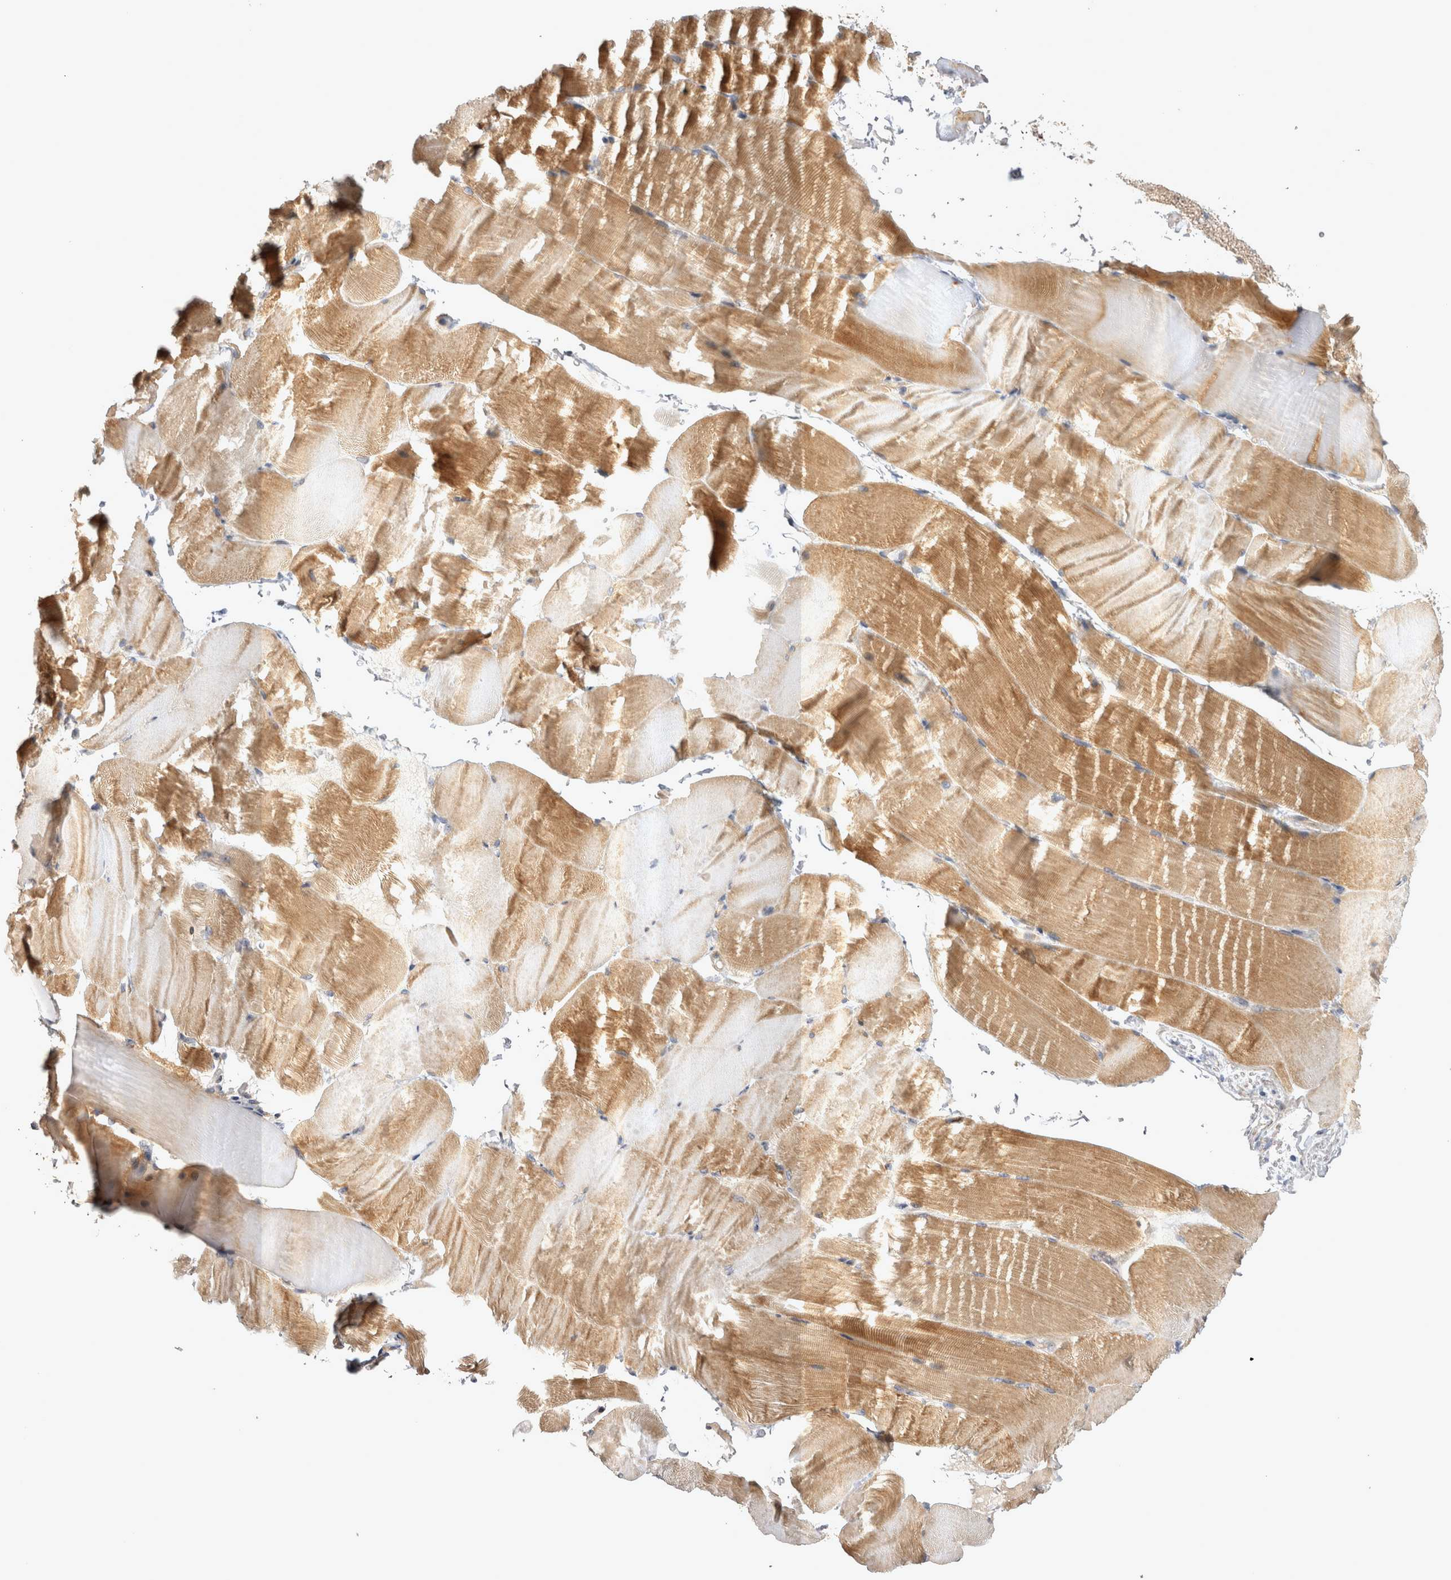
{"staining": {"intensity": "moderate", "quantity": ">75%", "location": "cytoplasmic/membranous"}, "tissue": "skeletal muscle", "cell_type": "Myocytes", "image_type": "normal", "snomed": [{"axis": "morphology", "description": "Normal tissue, NOS"}, {"axis": "topography", "description": "Skeletal muscle"}, {"axis": "topography", "description": "Parathyroid gland"}], "caption": "Skeletal muscle stained for a protein exhibits moderate cytoplasmic/membranous positivity in myocytes.", "gene": "TSPOAP1", "patient": {"sex": "female", "age": 37}}